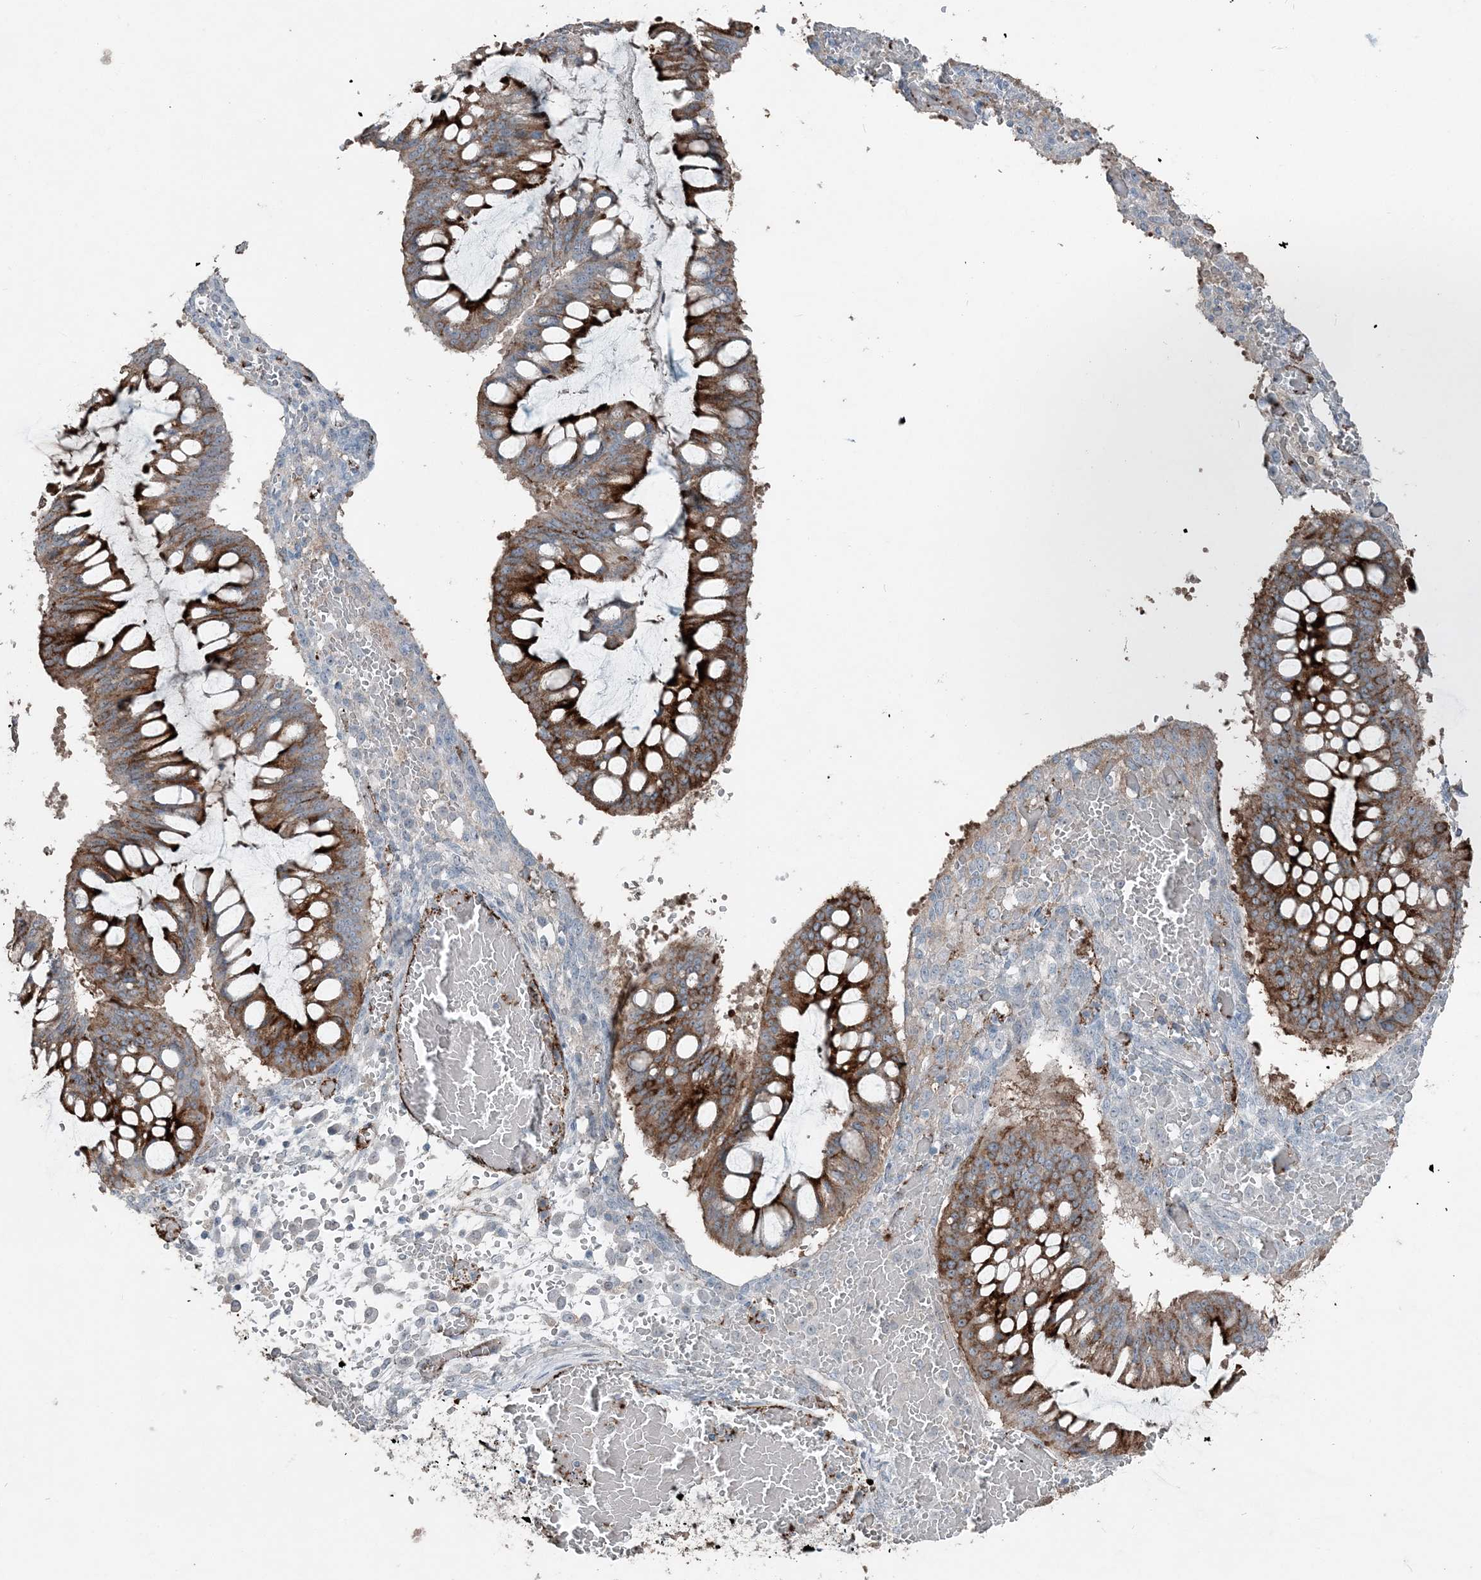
{"staining": {"intensity": "strong", "quantity": ">75%", "location": "cytoplasmic/membranous"}, "tissue": "ovarian cancer", "cell_type": "Tumor cells", "image_type": "cancer", "snomed": [{"axis": "morphology", "description": "Cystadenocarcinoma, mucinous, NOS"}, {"axis": "topography", "description": "Ovary"}], "caption": "Immunohistochemical staining of ovarian cancer (mucinous cystadenocarcinoma) displays high levels of strong cytoplasmic/membranous positivity in approximately >75% of tumor cells.", "gene": "ELOVL7", "patient": {"sex": "female", "age": 73}}